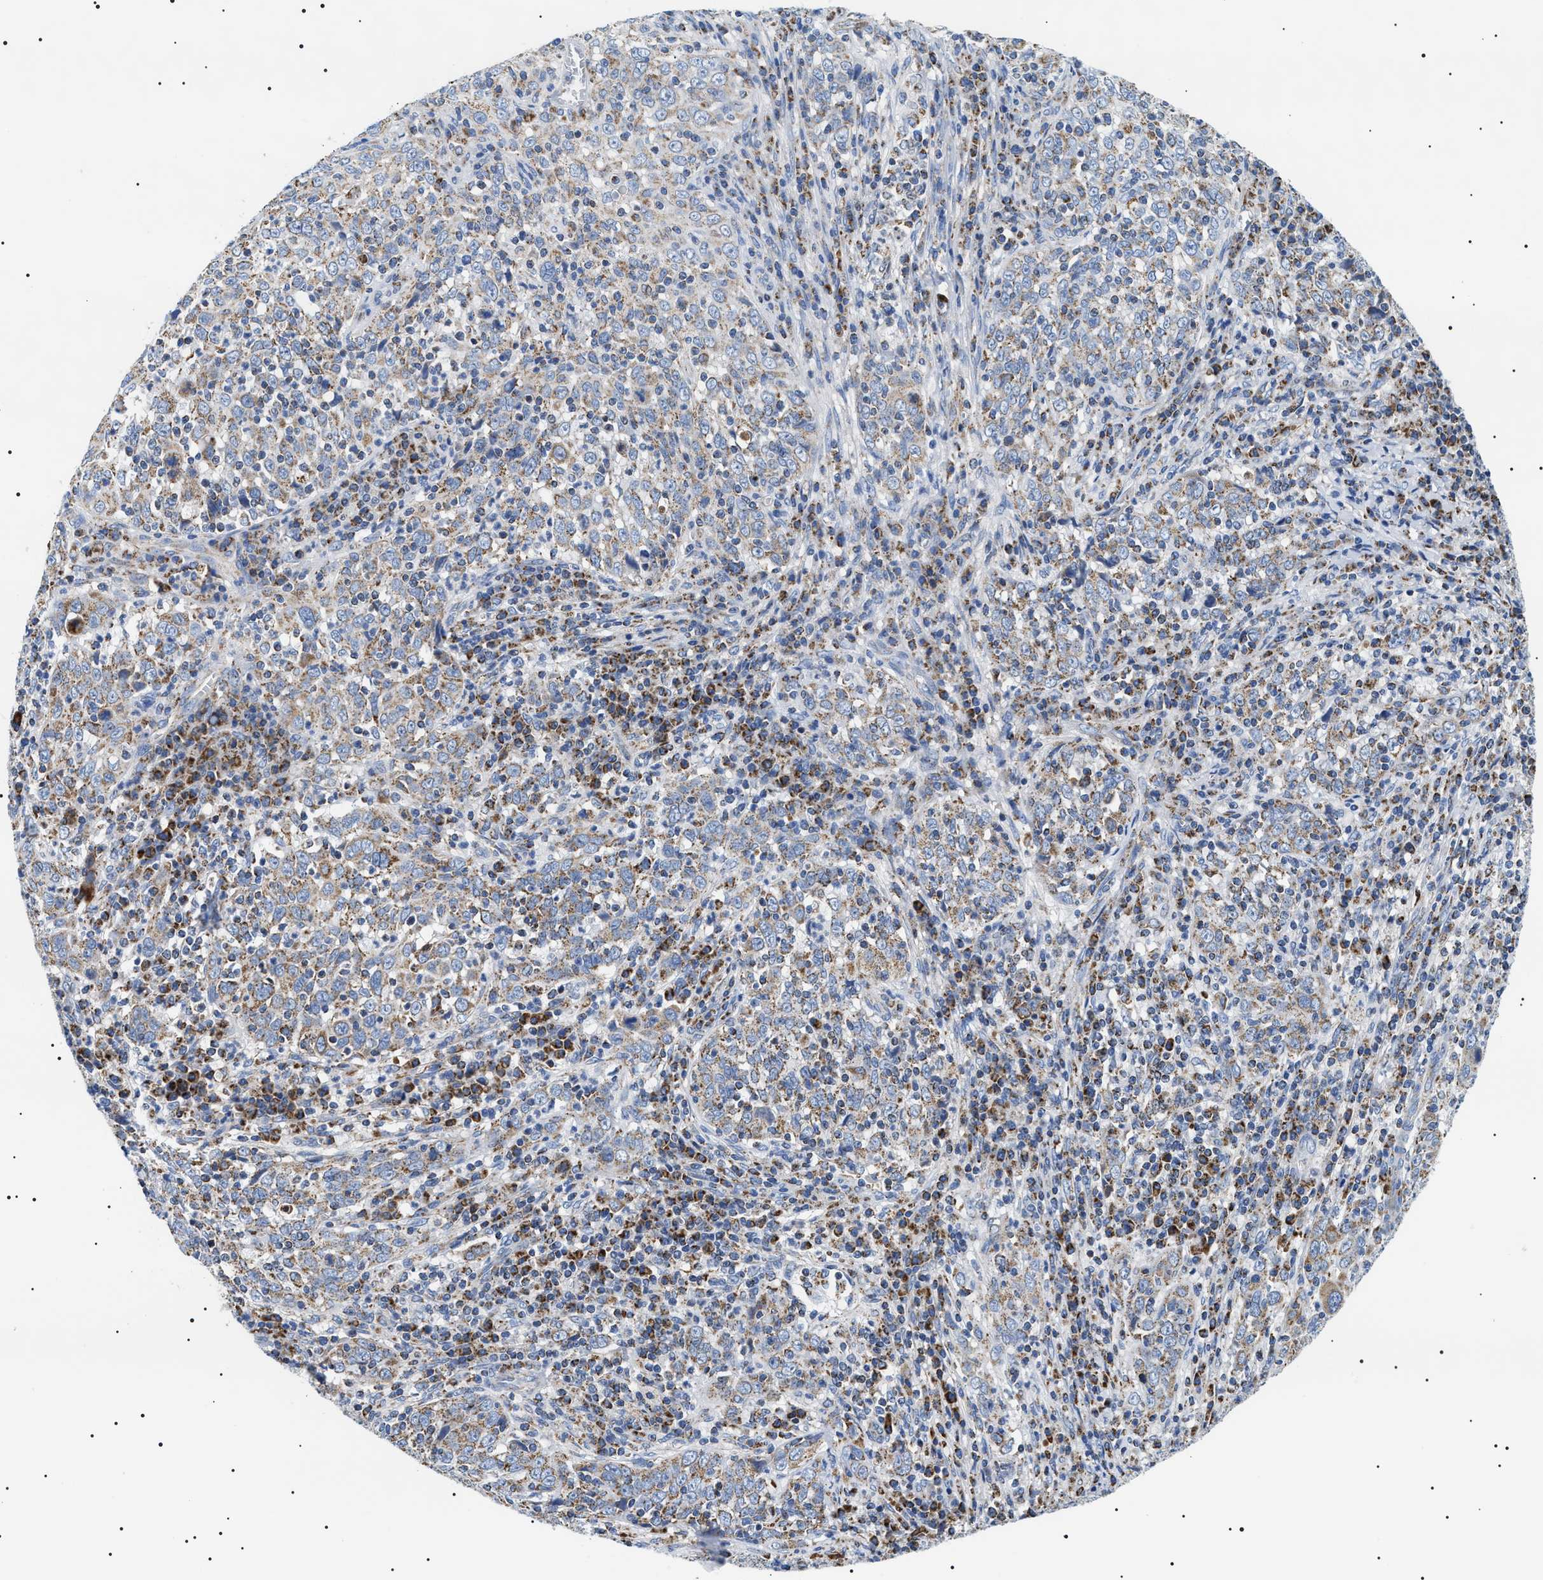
{"staining": {"intensity": "weak", "quantity": ">75%", "location": "cytoplasmic/membranous"}, "tissue": "cervical cancer", "cell_type": "Tumor cells", "image_type": "cancer", "snomed": [{"axis": "morphology", "description": "Squamous cell carcinoma, NOS"}, {"axis": "topography", "description": "Cervix"}], "caption": "Protein staining shows weak cytoplasmic/membranous positivity in about >75% of tumor cells in squamous cell carcinoma (cervical).", "gene": "OXSM", "patient": {"sex": "female", "age": 46}}